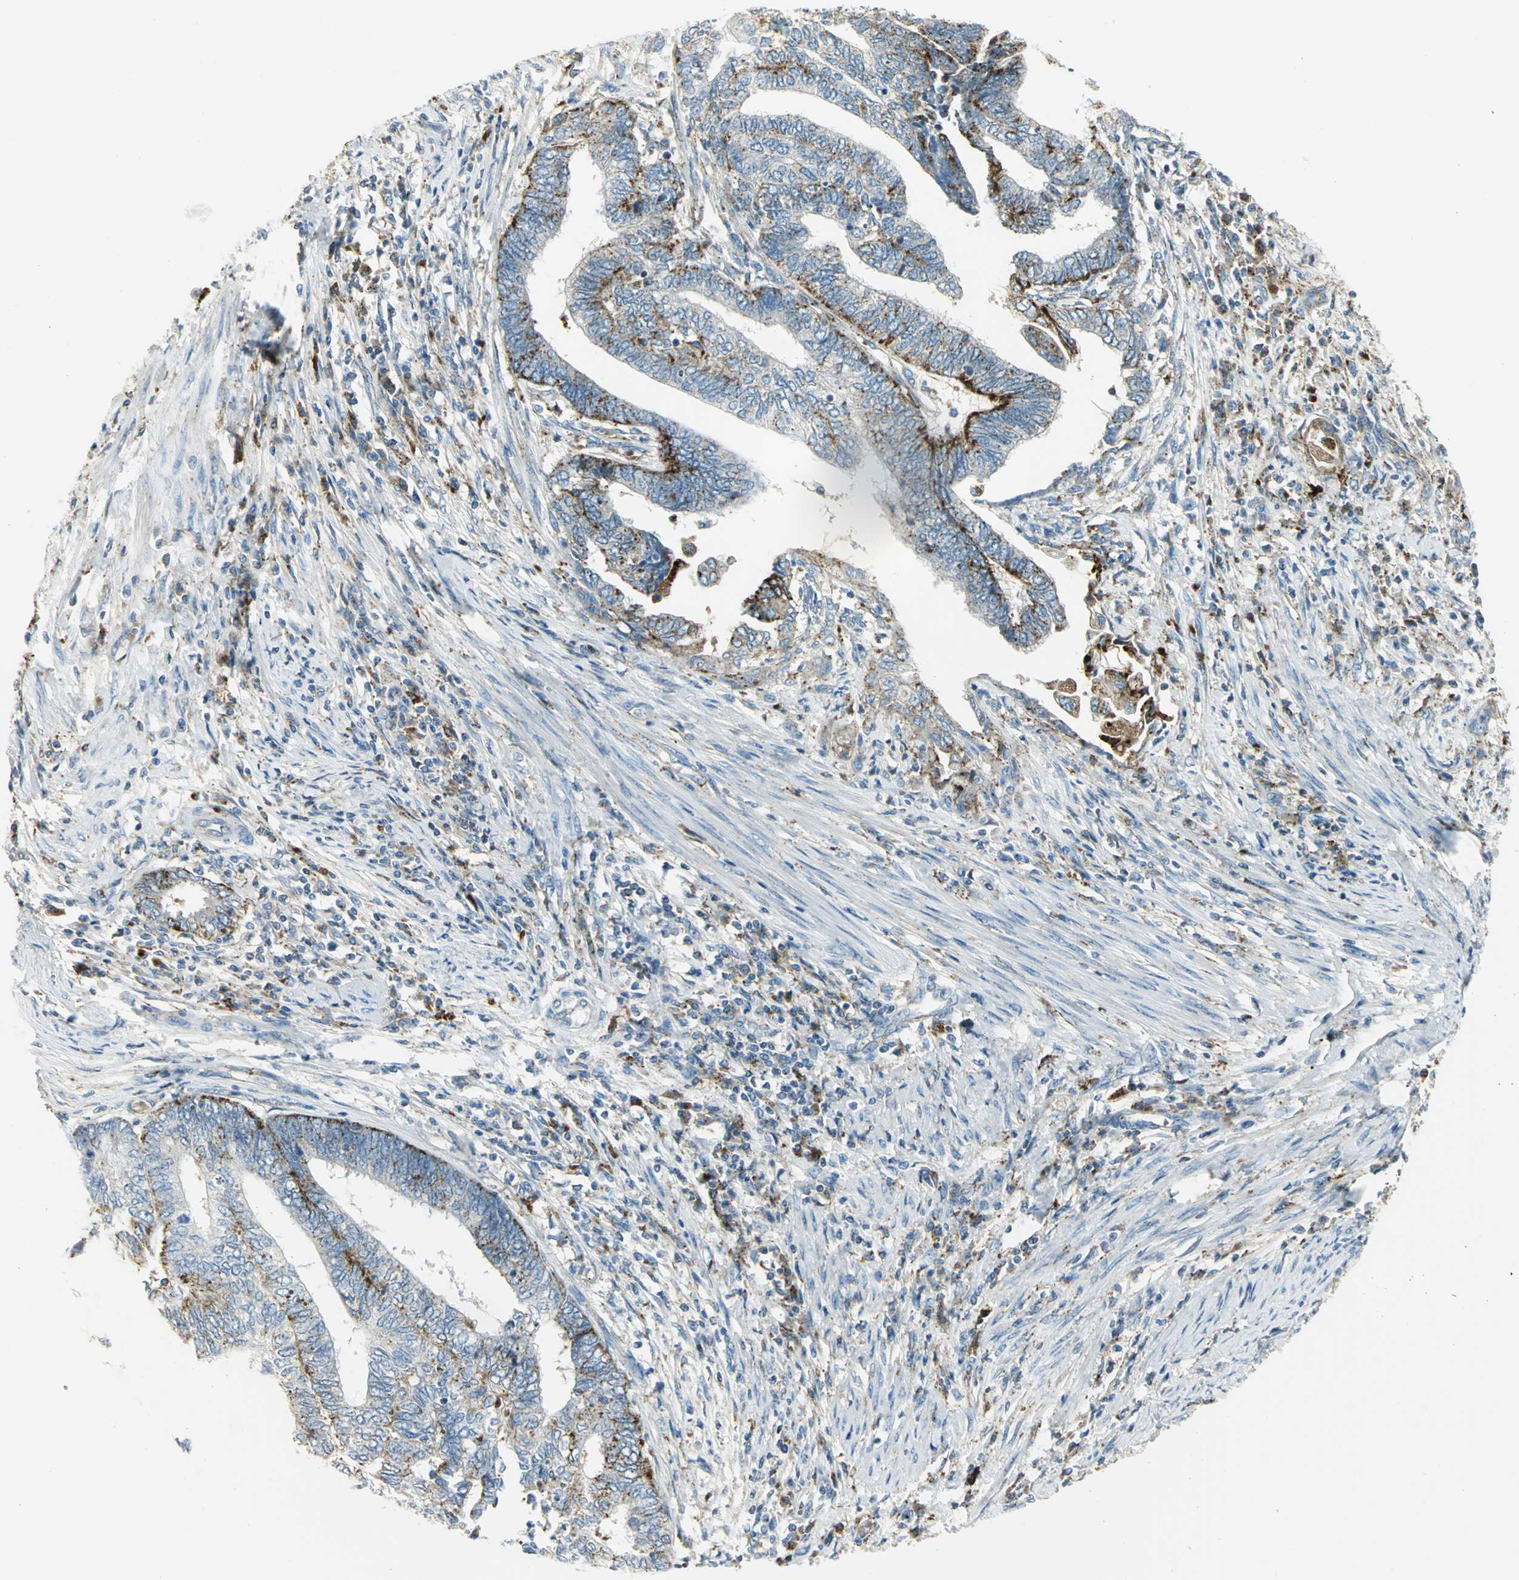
{"staining": {"intensity": "moderate", "quantity": "25%-75%", "location": "cytoplasmic/membranous"}, "tissue": "endometrial cancer", "cell_type": "Tumor cells", "image_type": "cancer", "snomed": [{"axis": "morphology", "description": "Adenocarcinoma, NOS"}, {"axis": "topography", "description": "Uterus"}, {"axis": "topography", "description": "Endometrium"}], "caption": "Immunohistochemistry image of neoplastic tissue: human endometrial adenocarcinoma stained using immunohistochemistry displays medium levels of moderate protein expression localized specifically in the cytoplasmic/membranous of tumor cells, appearing as a cytoplasmic/membranous brown color.", "gene": "ARSA", "patient": {"sex": "female", "age": 70}}